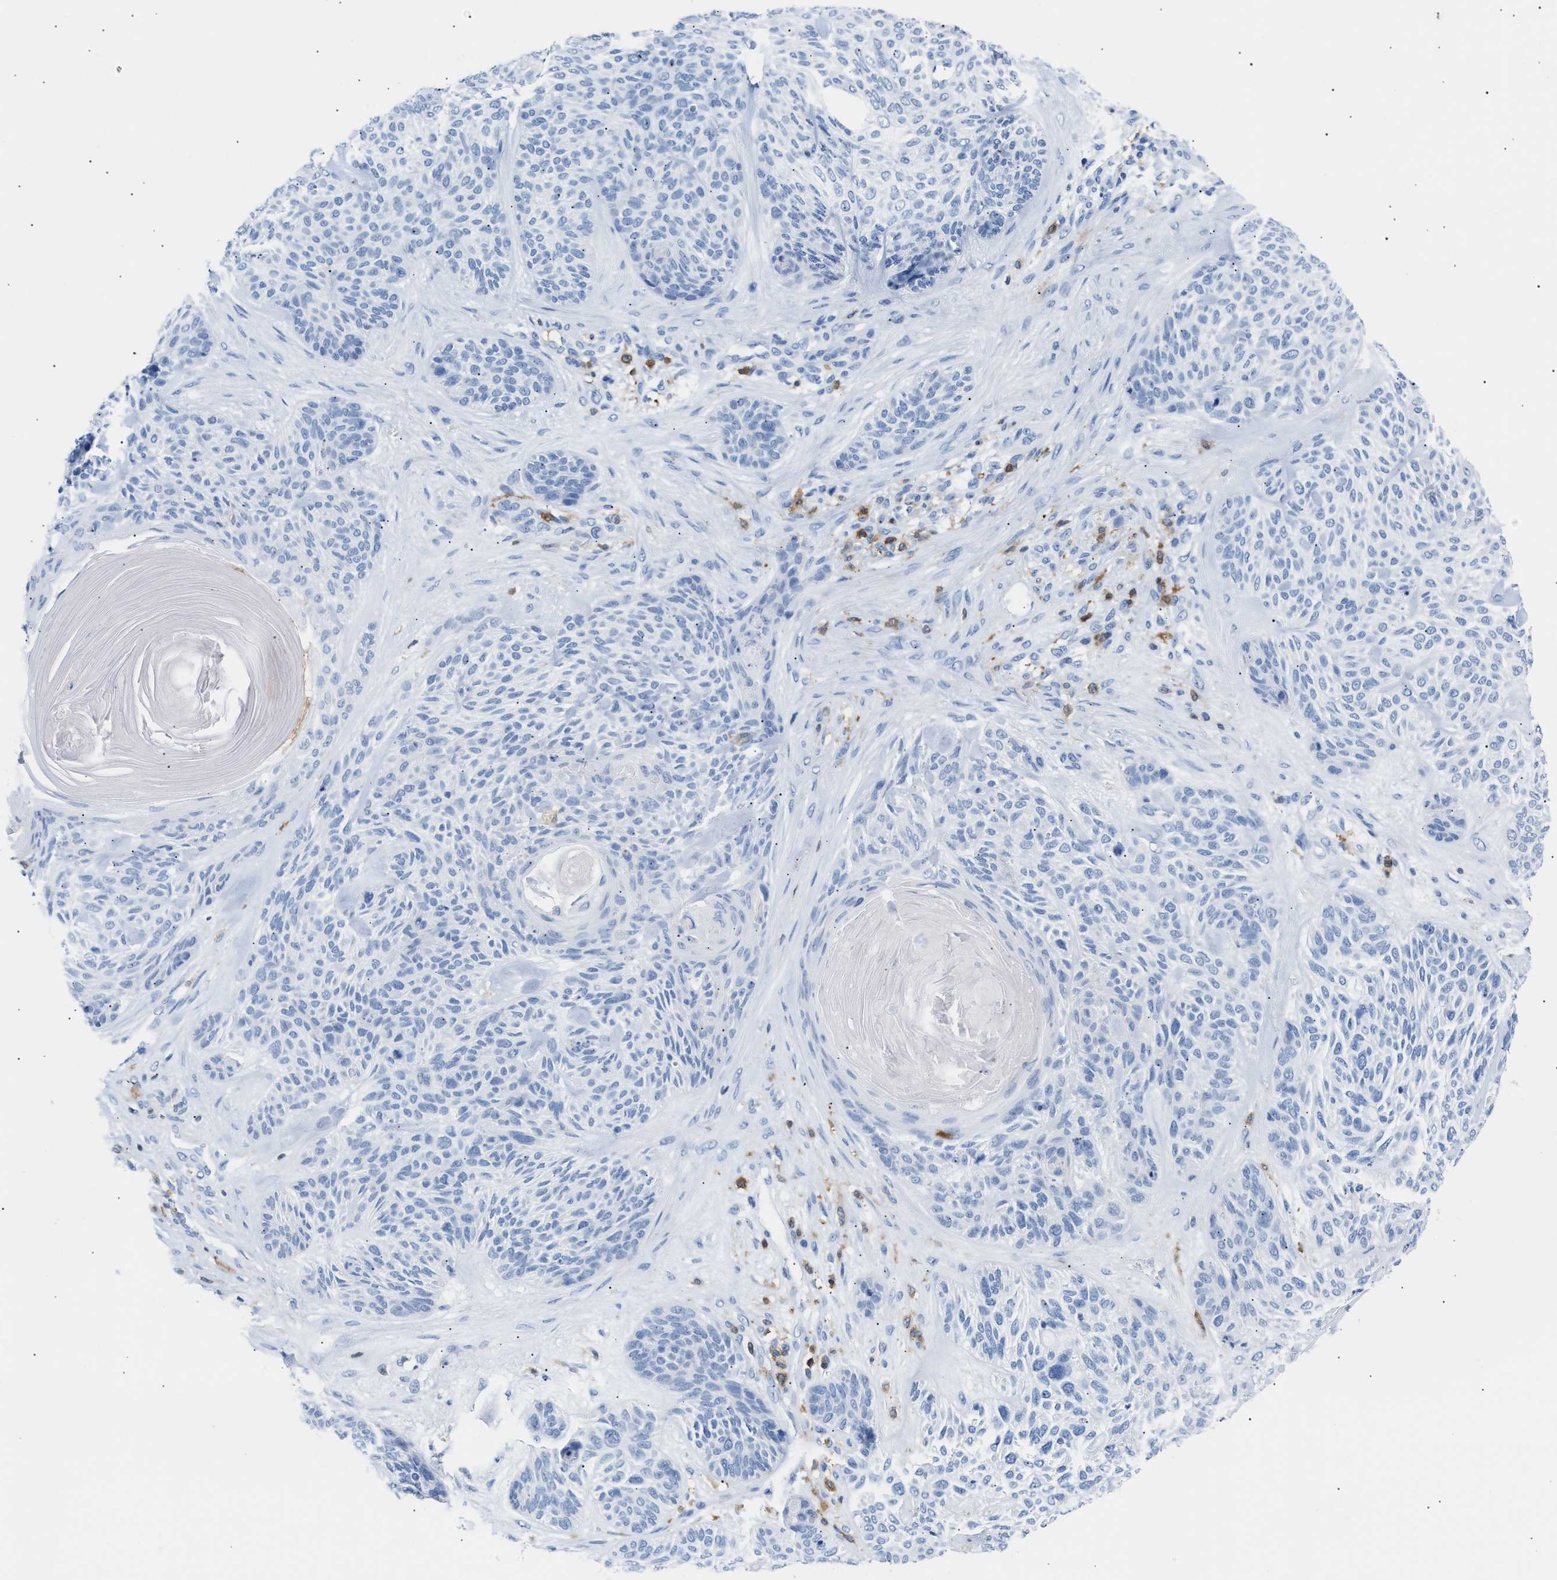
{"staining": {"intensity": "negative", "quantity": "none", "location": "none"}, "tissue": "skin cancer", "cell_type": "Tumor cells", "image_type": "cancer", "snomed": [{"axis": "morphology", "description": "Basal cell carcinoma"}, {"axis": "topography", "description": "Skin"}], "caption": "Tumor cells are negative for brown protein staining in skin basal cell carcinoma.", "gene": "LCP1", "patient": {"sex": "male", "age": 55}}